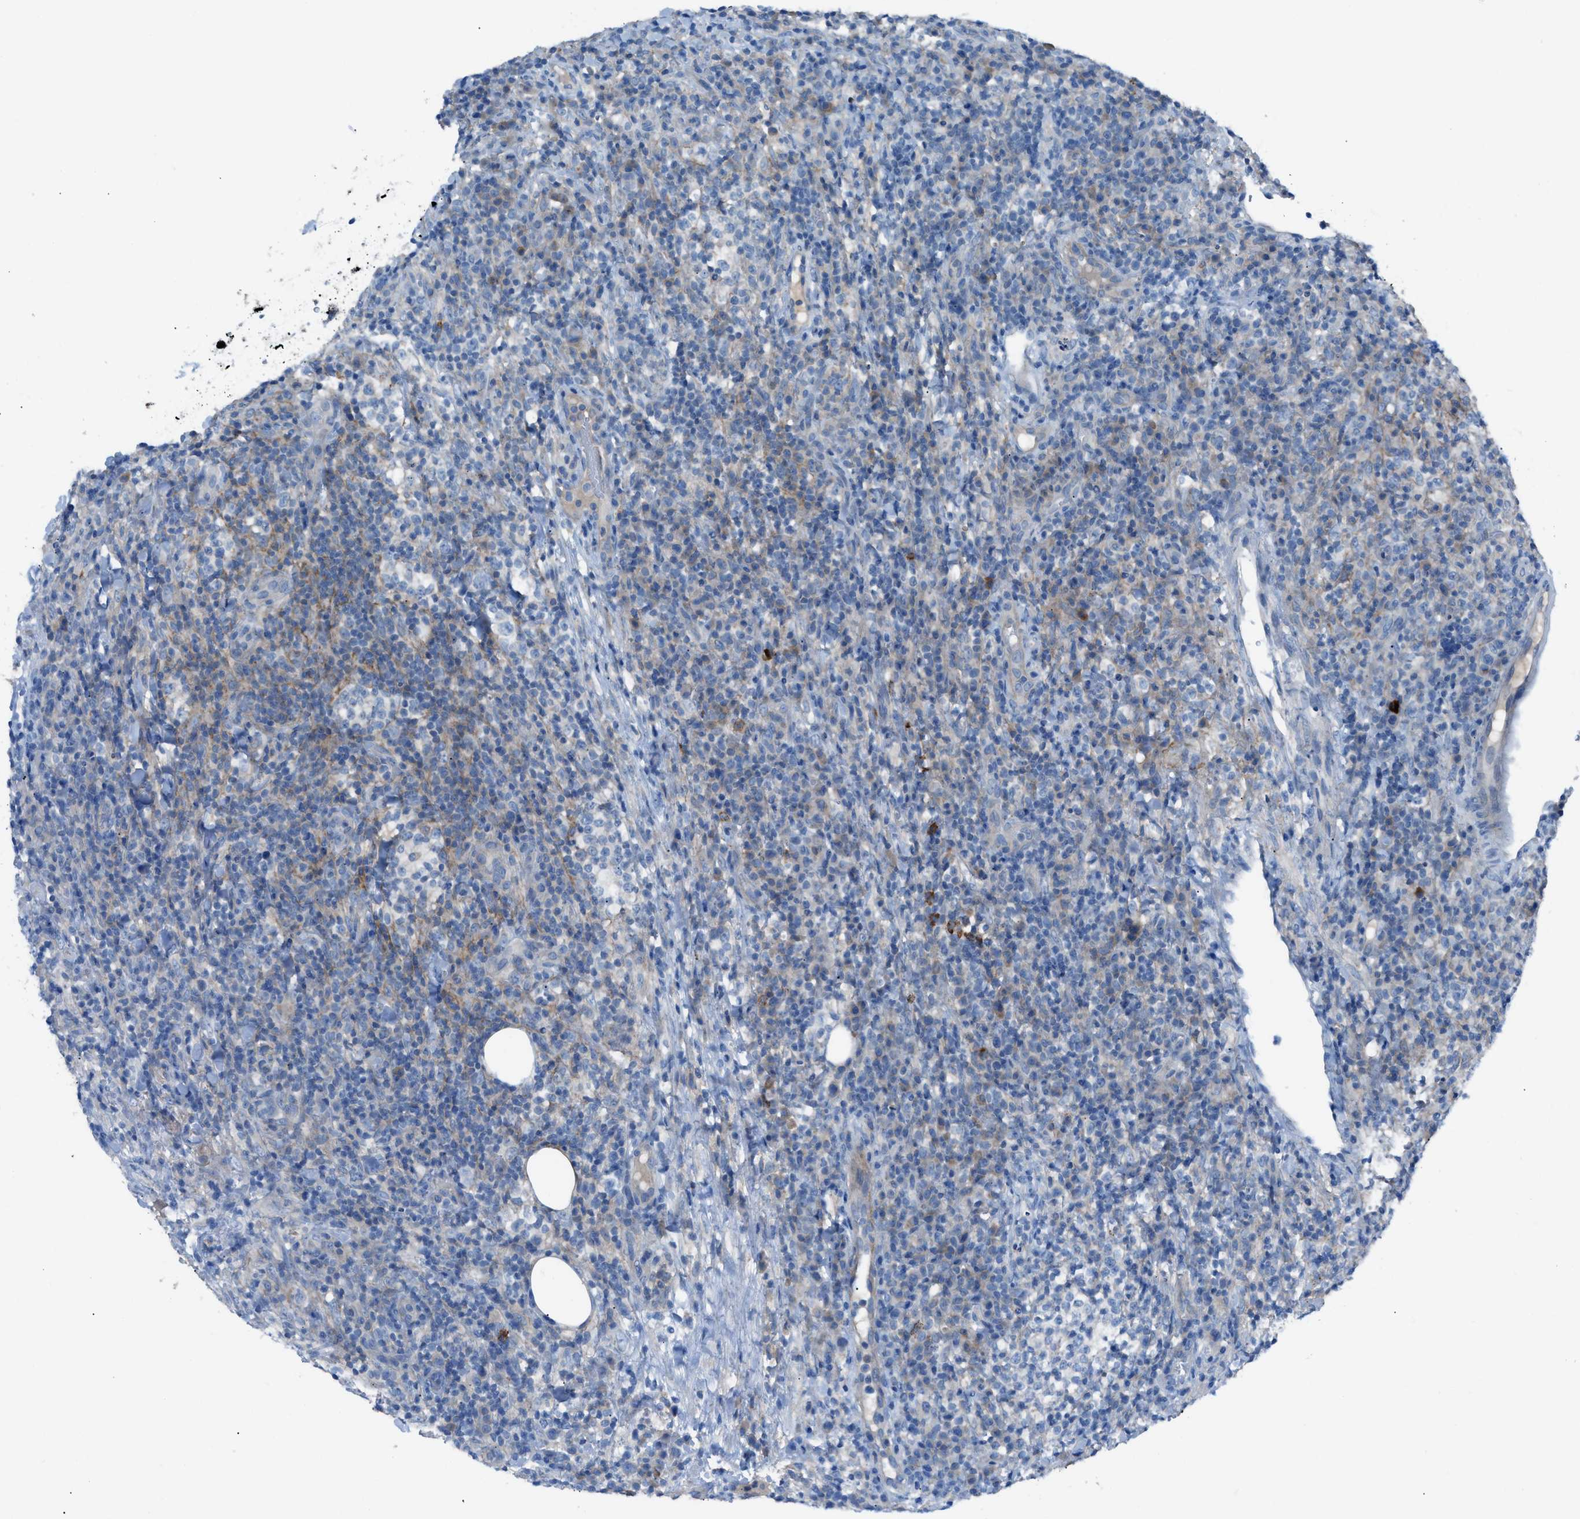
{"staining": {"intensity": "weak", "quantity": "25%-75%", "location": "cytoplasmic/membranous"}, "tissue": "lymphoma", "cell_type": "Tumor cells", "image_type": "cancer", "snomed": [{"axis": "morphology", "description": "Malignant lymphoma, non-Hodgkin's type, High grade"}, {"axis": "topography", "description": "Lymph node"}], "caption": "High-grade malignant lymphoma, non-Hodgkin's type tissue displays weak cytoplasmic/membranous expression in about 25%-75% of tumor cells, visualized by immunohistochemistry.", "gene": "C5AR2", "patient": {"sex": "female", "age": 76}}